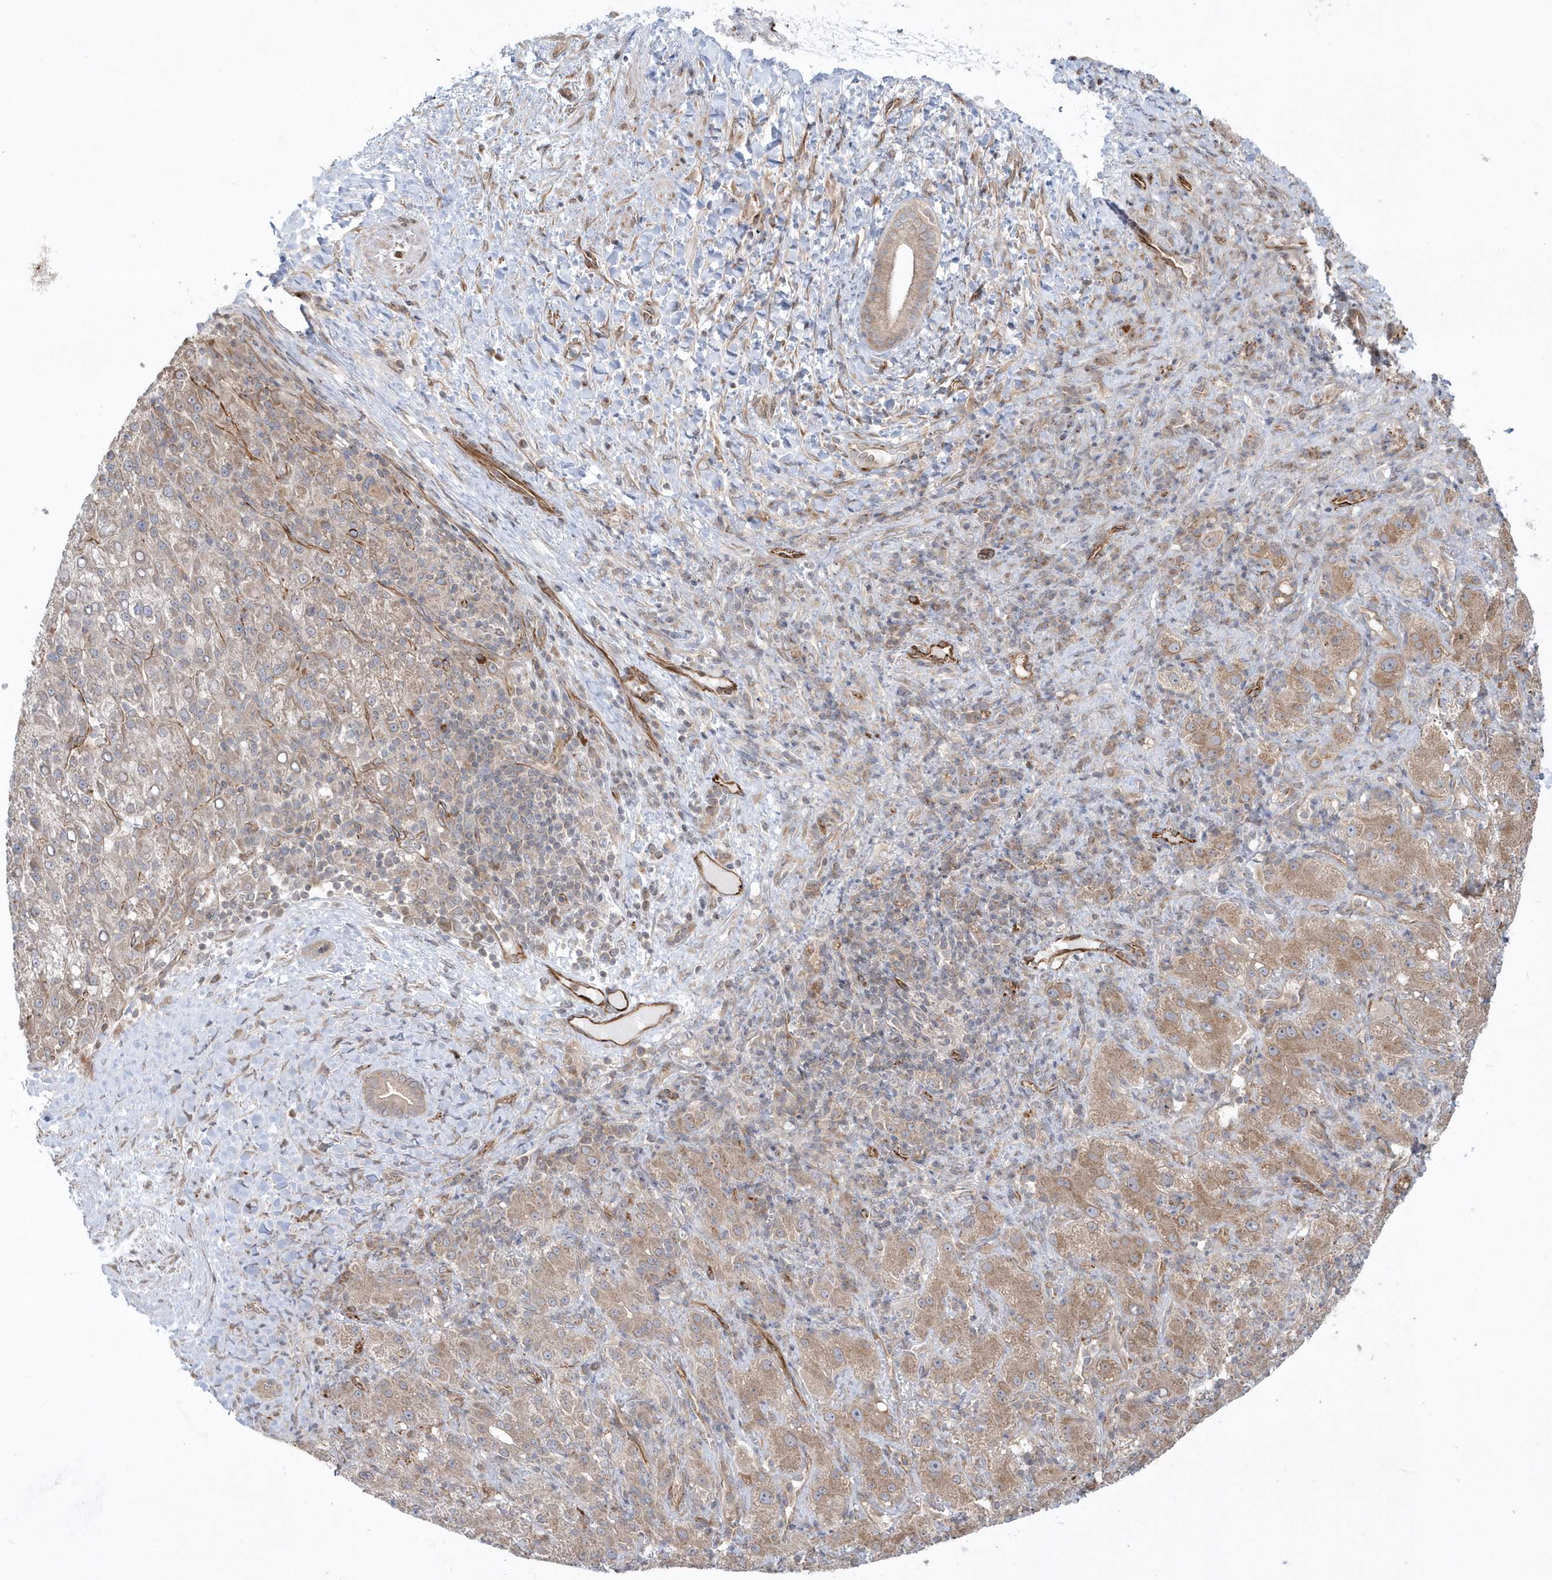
{"staining": {"intensity": "moderate", "quantity": "25%-75%", "location": "cytoplasmic/membranous"}, "tissue": "liver cancer", "cell_type": "Tumor cells", "image_type": "cancer", "snomed": [{"axis": "morphology", "description": "Carcinoma, Hepatocellular, NOS"}, {"axis": "topography", "description": "Liver"}], "caption": "Human liver hepatocellular carcinoma stained for a protein (brown) demonstrates moderate cytoplasmic/membranous positive expression in approximately 25%-75% of tumor cells.", "gene": "DHX57", "patient": {"sex": "female", "age": 58}}